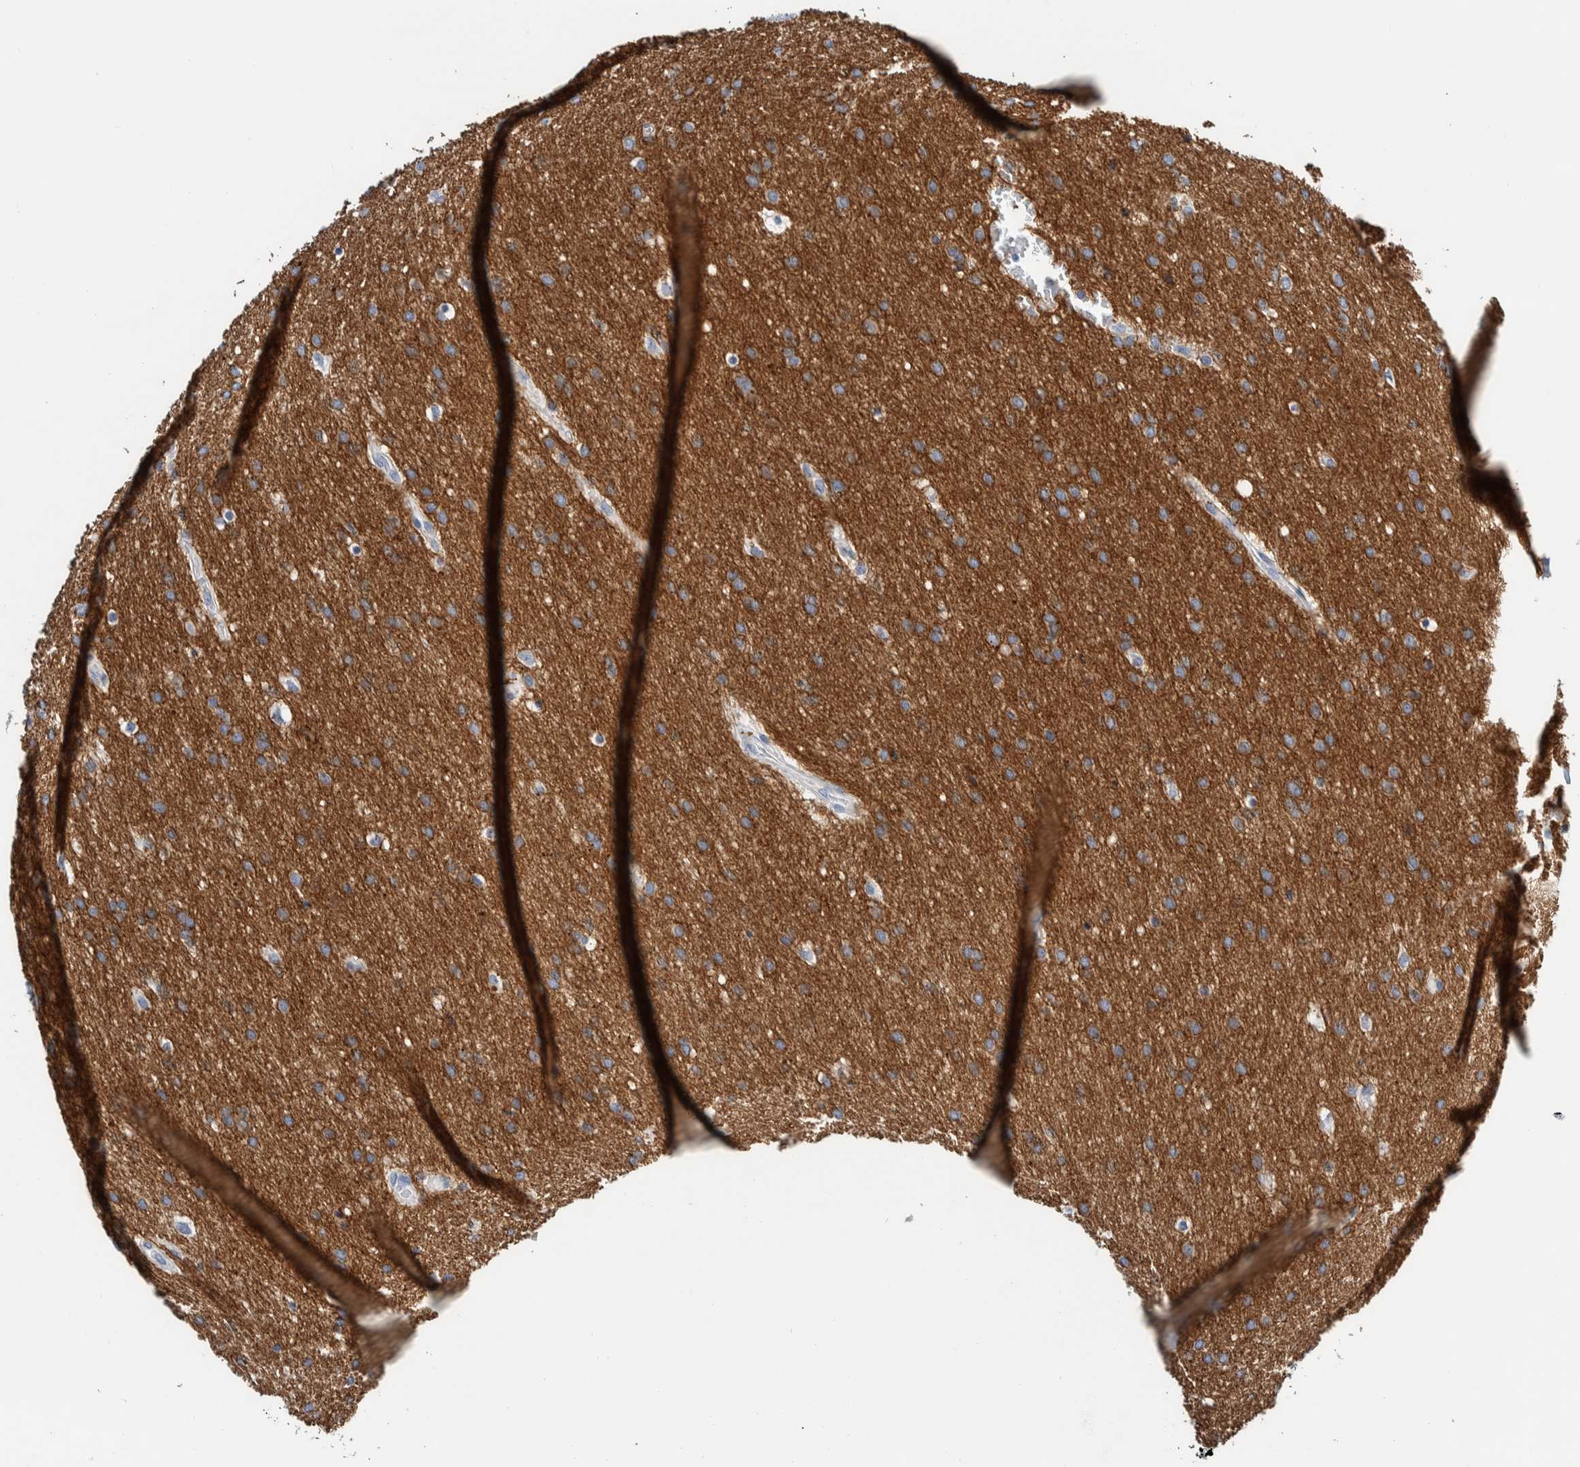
{"staining": {"intensity": "moderate", "quantity": "25%-75%", "location": "cytoplasmic/membranous"}, "tissue": "glioma", "cell_type": "Tumor cells", "image_type": "cancer", "snomed": [{"axis": "morphology", "description": "Glioma, malignant, Low grade"}, {"axis": "topography", "description": "Brain"}], "caption": "This micrograph reveals glioma stained with immunohistochemistry (IHC) to label a protein in brown. The cytoplasmic/membranous of tumor cells show moderate positivity for the protein. Nuclei are counter-stained blue.", "gene": "MOG", "patient": {"sex": "female", "age": 37}}